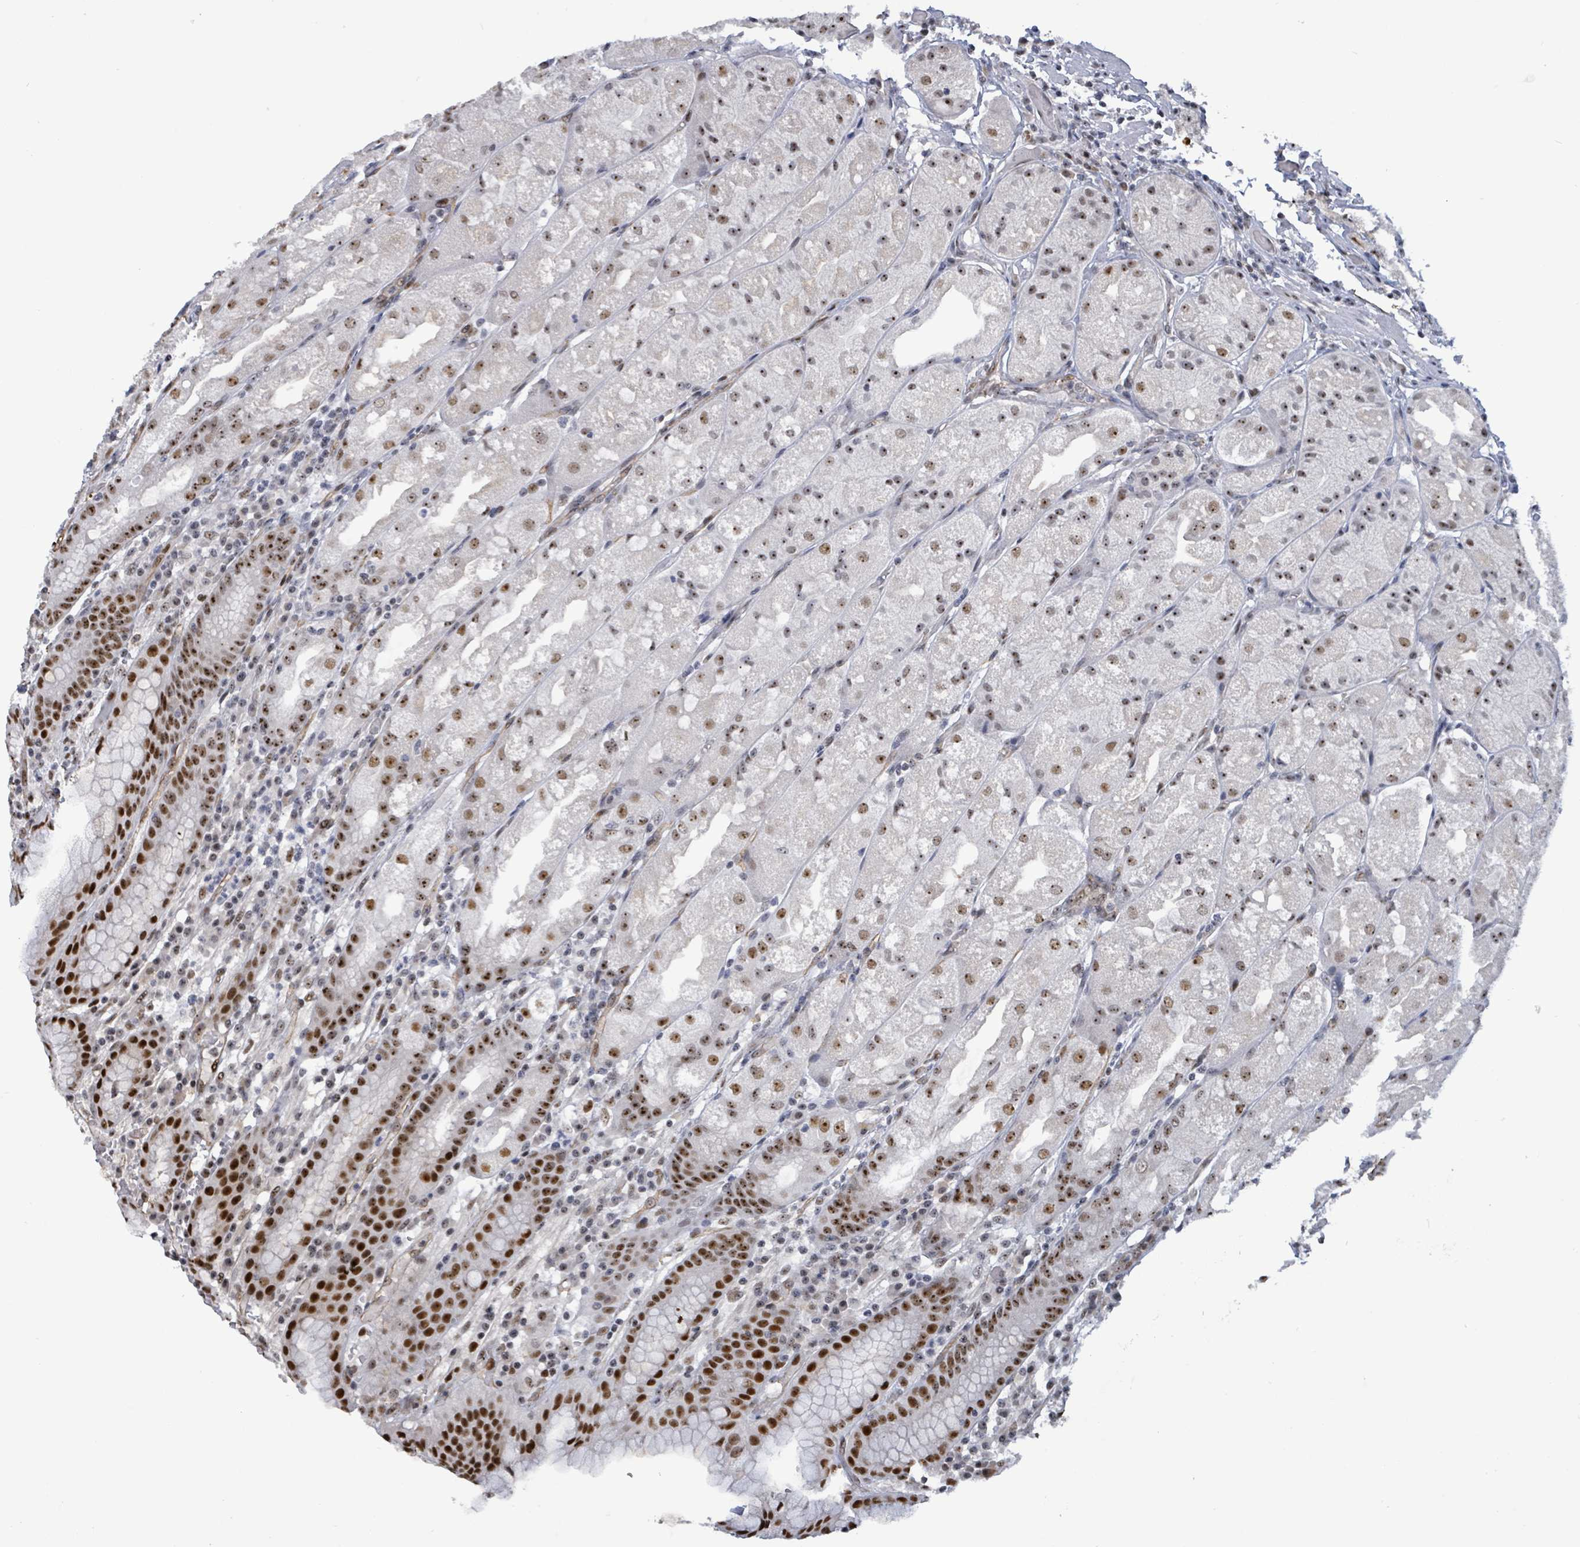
{"staining": {"intensity": "strong", "quantity": ">75%", "location": "cytoplasmic/membranous,nuclear"}, "tissue": "stomach", "cell_type": "Glandular cells", "image_type": "normal", "snomed": [{"axis": "morphology", "description": "Normal tissue, NOS"}, {"axis": "topography", "description": "Stomach, upper"}], "caption": "Brown immunohistochemical staining in unremarkable stomach reveals strong cytoplasmic/membranous,nuclear staining in approximately >75% of glandular cells. (Stains: DAB (3,3'-diaminobenzidine) in brown, nuclei in blue, Microscopy: brightfield microscopy at high magnification).", "gene": "RRN3", "patient": {"sex": "male", "age": 52}}